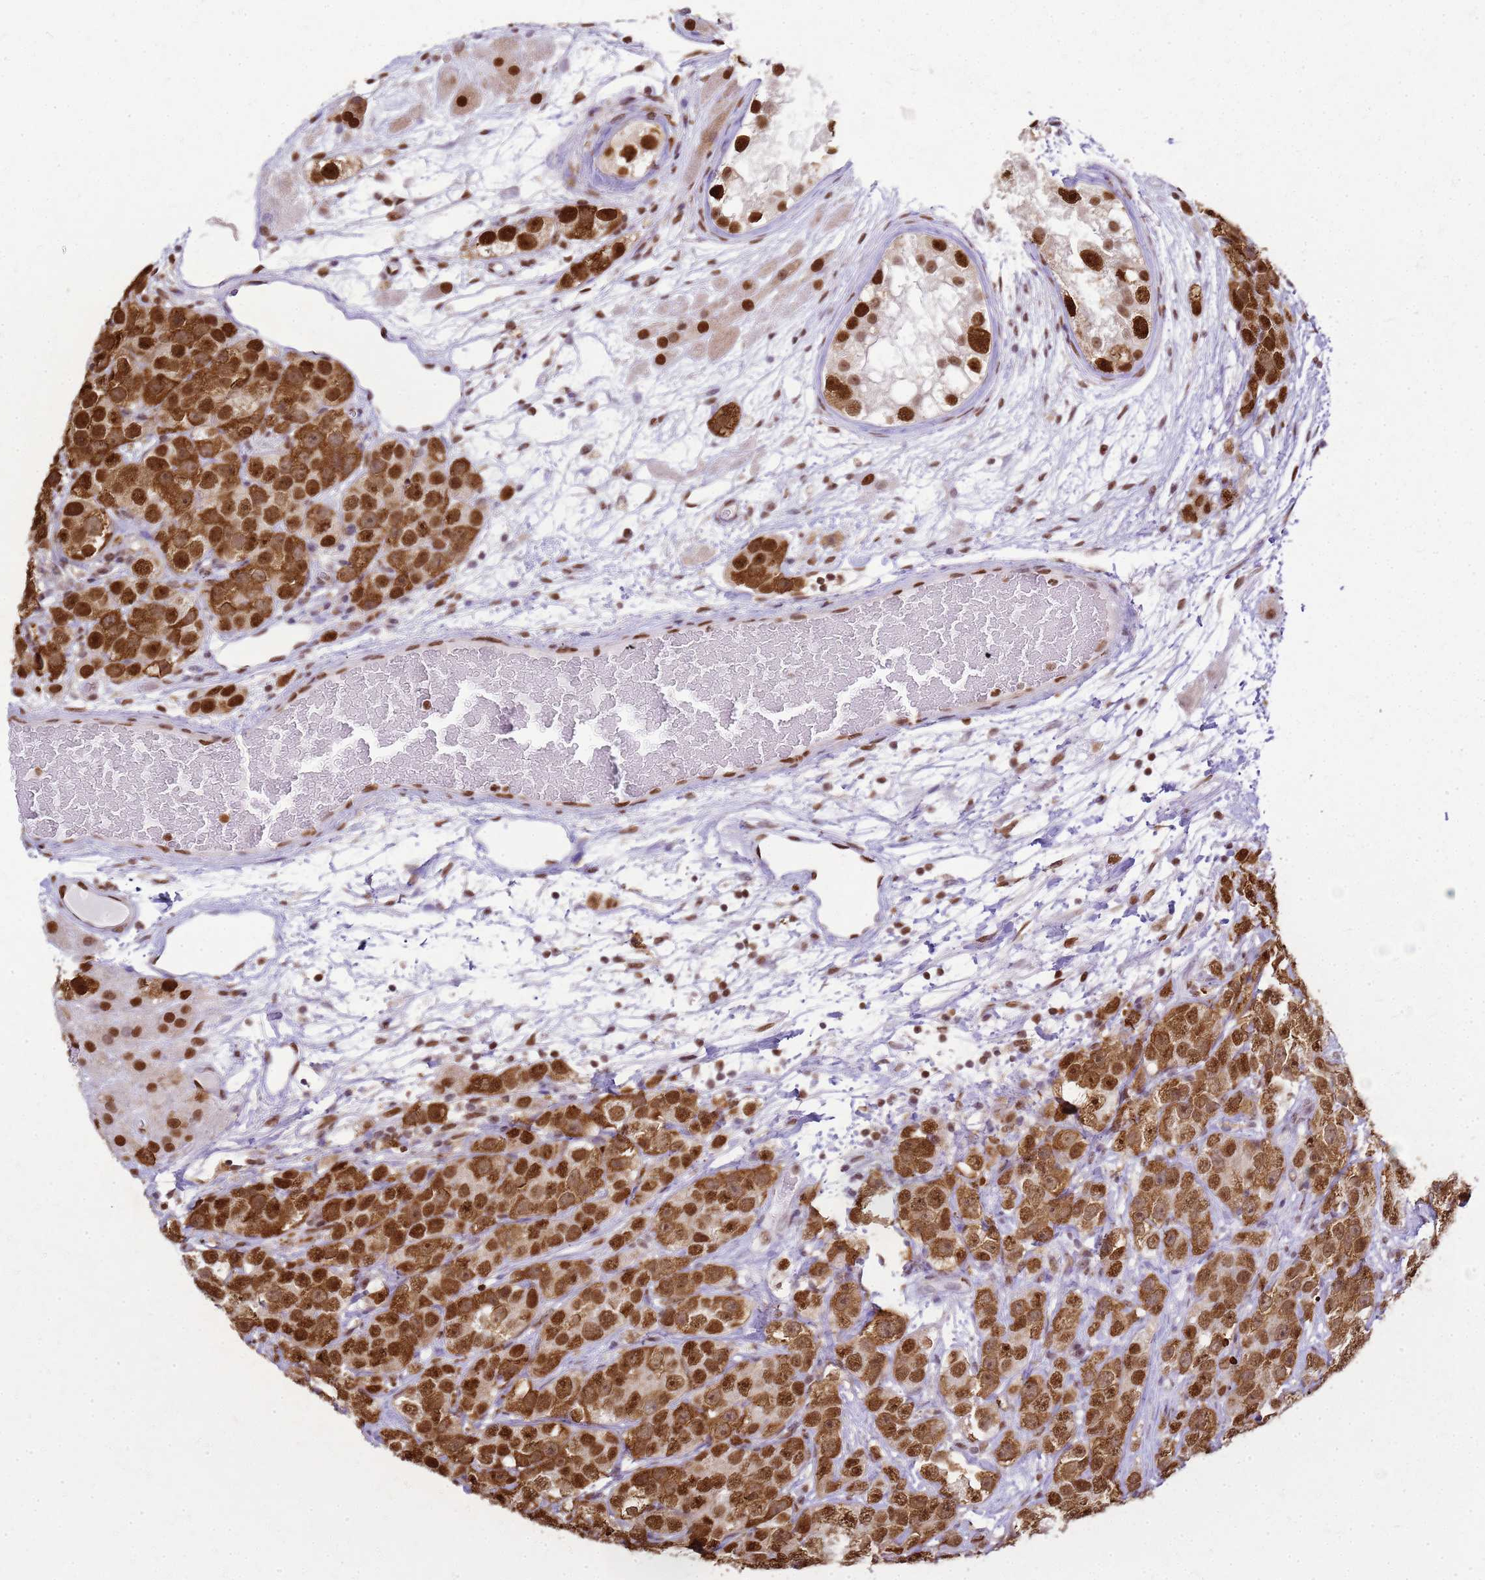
{"staining": {"intensity": "strong", "quantity": ">75%", "location": "cytoplasmic/membranous,nuclear"}, "tissue": "testis cancer", "cell_type": "Tumor cells", "image_type": "cancer", "snomed": [{"axis": "morphology", "description": "Seminoma, NOS"}, {"axis": "topography", "description": "Testis"}], "caption": "The micrograph shows staining of testis cancer, revealing strong cytoplasmic/membranous and nuclear protein staining (brown color) within tumor cells.", "gene": "APEX1", "patient": {"sex": "male", "age": 28}}